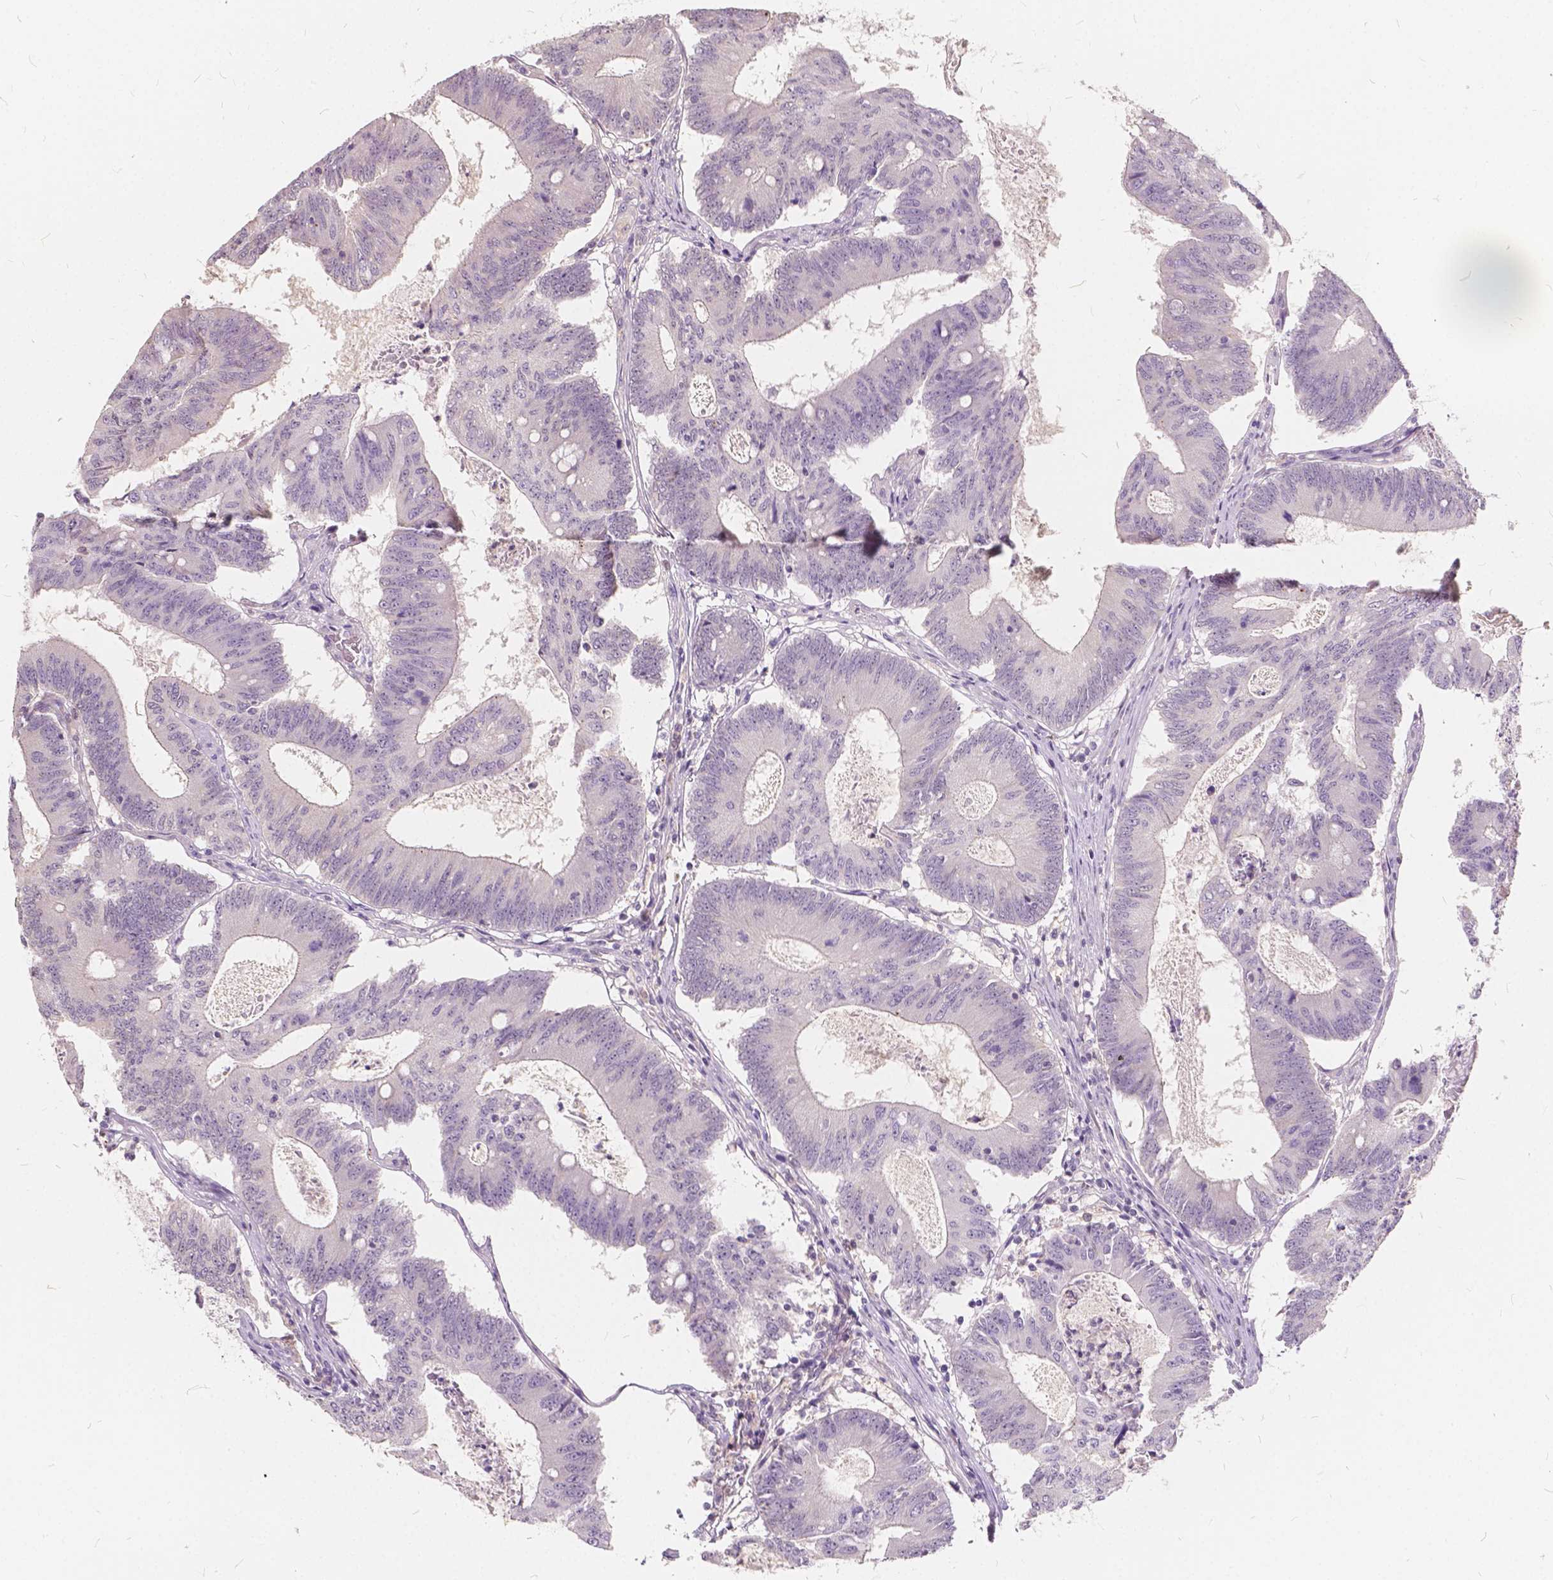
{"staining": {"intensity": "negative", "quantity": "none", "location": "none"}, "tissue": "colorectal cancer", "cell_type": "Tumor cells", "image_type": "cancer", "snomed": [{"axis": "morphology", "description": "Adenocarcinoma, NOS"}, {"axis": "topography", "description": "Colon"}], "caption": "This histopathology image is of colorectal adenocarcinoma stained with immunohistochemistry (IHC) to label a protein in brown with the nuclei are counter-stained blue. There is no staining in tumor cells.", "gene": "KIAA0513", "patient": {"sex": "female", "age": 70}}